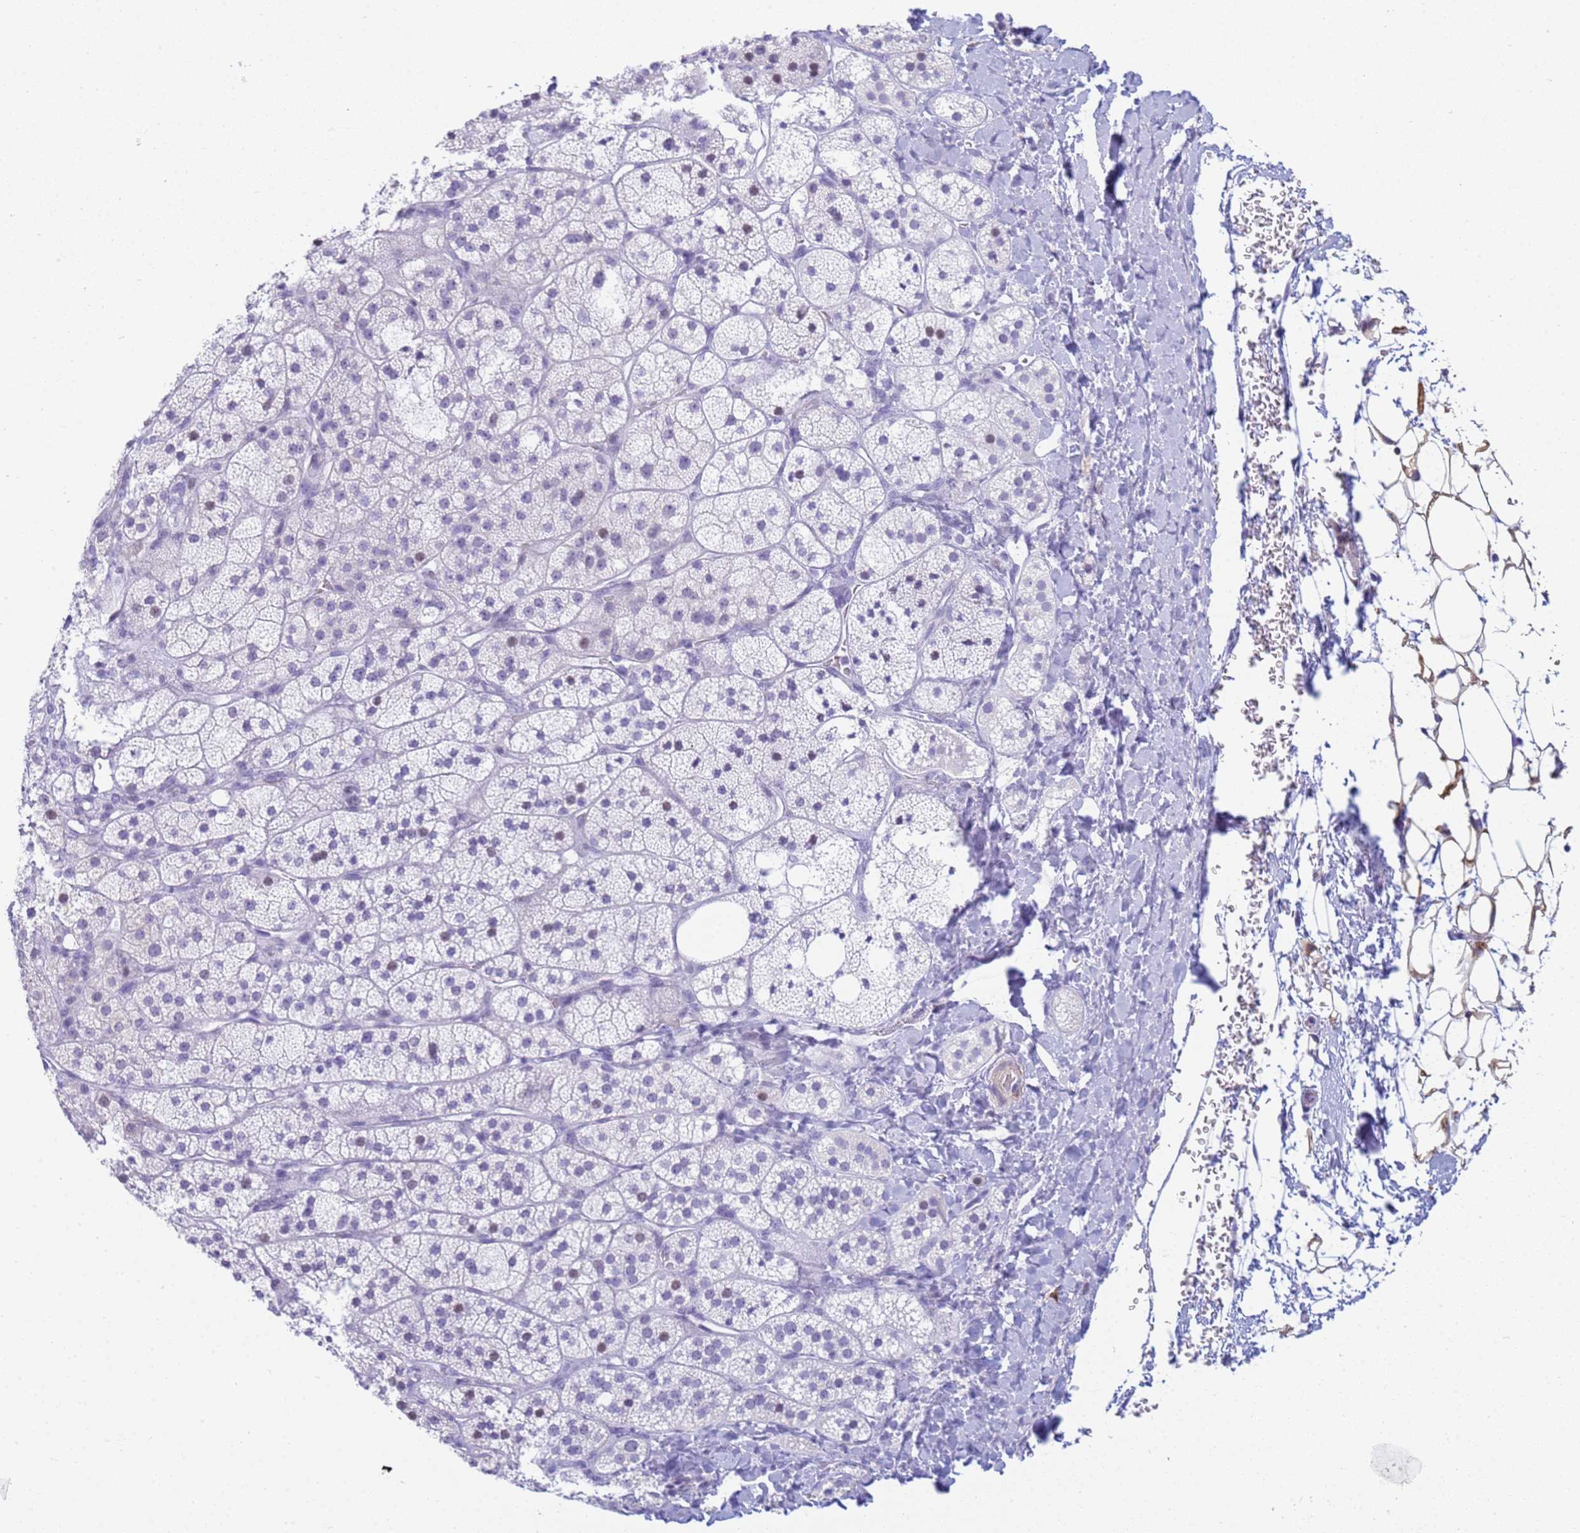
{"staining": {"intensity": "negative", "quantity": "none", "location": "none"}, "tissue": "adrenal gland", "cell_type": "Glandular cells", "image_type": "normal", "snomed": [{"axis": "morphology", "description": "Normal tissue, NOS"}, {"axis": "topography", "description": "Adrenal gland"}], "caption": "This is a image of immunohistochemistry (IHC) staining of normal adrenal gland, which shows no positivity in glandular cells.", "gene": "SNX20", "patient": {"sex": "male", "age": 61}}